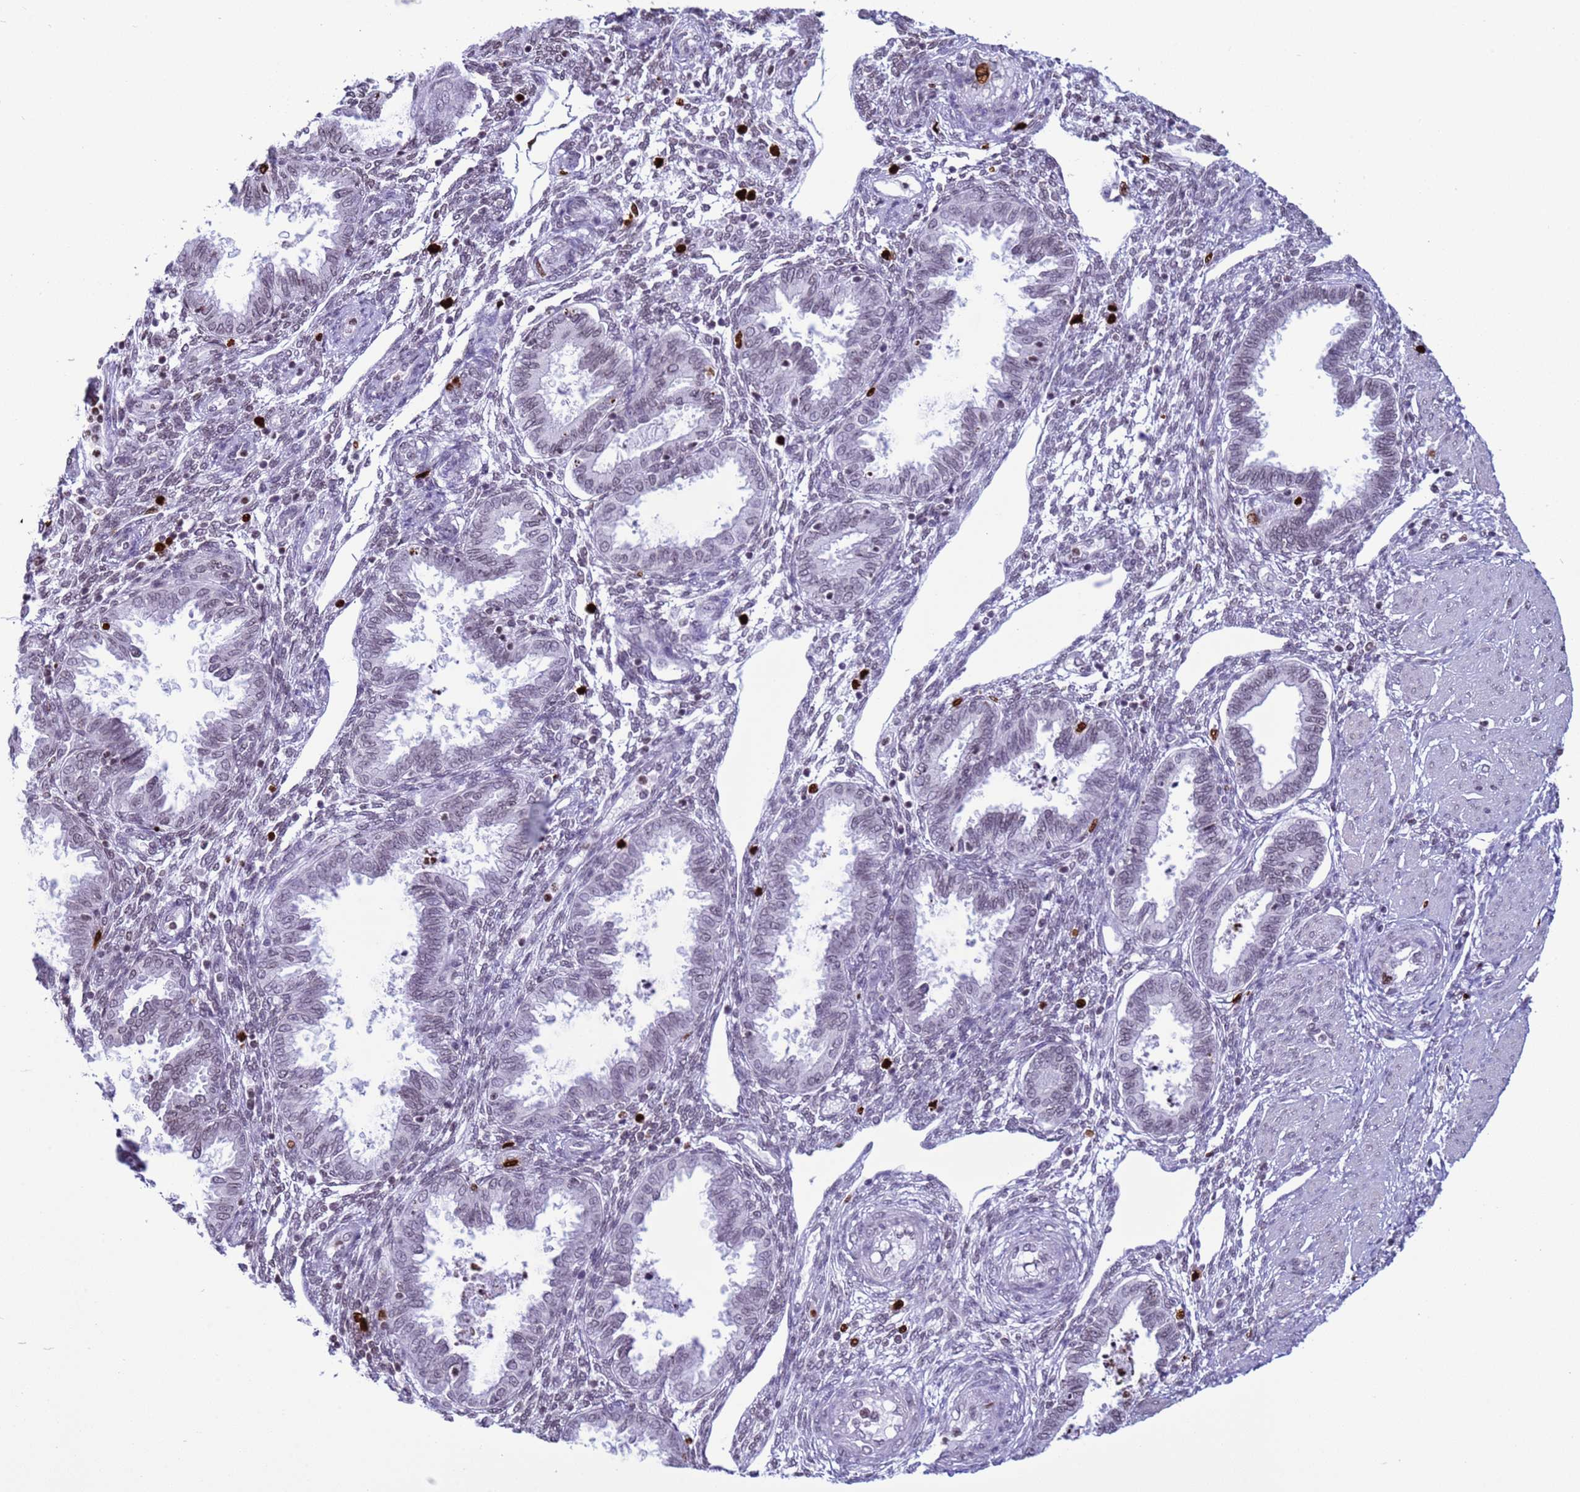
{"staining": {"intensity": "strong", "quantity": "<25%", "location": "nuclear"}, "tissue": "endometrium", "cell_type": "Cells in endometrial stroma", "image_type": "normal", "snomed": [{"axis": "morphology", "description": "Normal tissue, NOS"}, {"axis": "topography", "description": "Endometrium"}], "caption": "Cells in endometrial stroma exhibit medium levels of strong nuclear expression in about <25% of cells in benign endometrium. The staining was performed using DAB to visualize the protein expression in brown, while the nuclei were stained in blue with hematoxylin (Magnification: 20x).", "gene": "H4C11", "patient": {"sex": "female", "age": 33}}